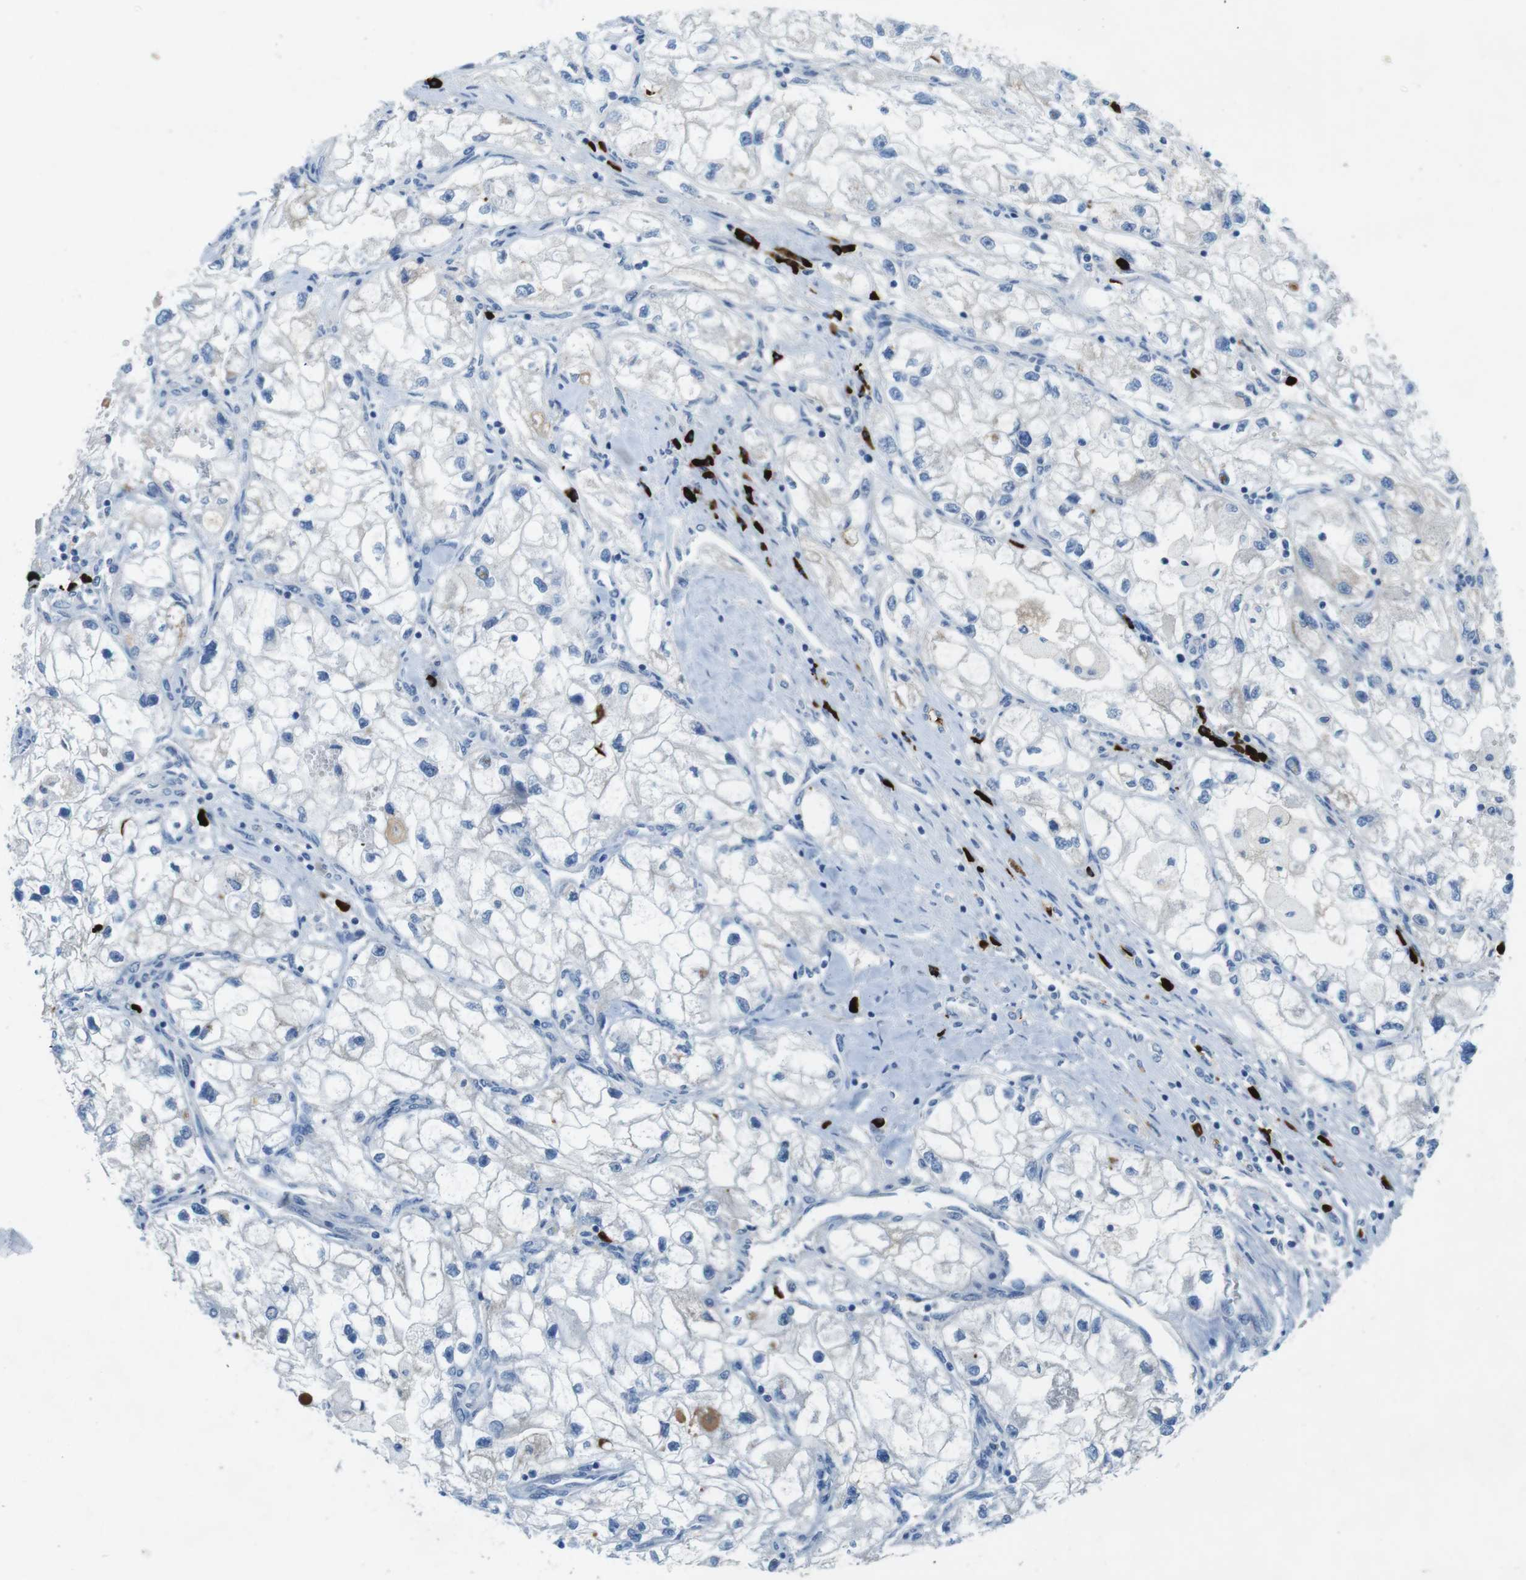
{"staining": {"intensity": "negative", "quantity": "none", "location": "none"}, "tissue": "renal cancer", "cell_type": "Tumor cells", "image_type": "cancer", "snomed": [{"axis": "morphology", "description": "Adenocarcinoma, NOS"}, {"axis": "topography", "description": "Kidney"}], "caption": "Immunohistochemistry (IHC) histopathology image of renal cancer (adenocarcinoma) stained for a protein (brown), which reveals no expression in tumor cells. (Brightfield microscopy of DAB (3,3'-diaminobenzidine) immunohistochemistry at high magnification).", "gene": "SLC35A3", "patient": {"sex": "female", "age": 70}}